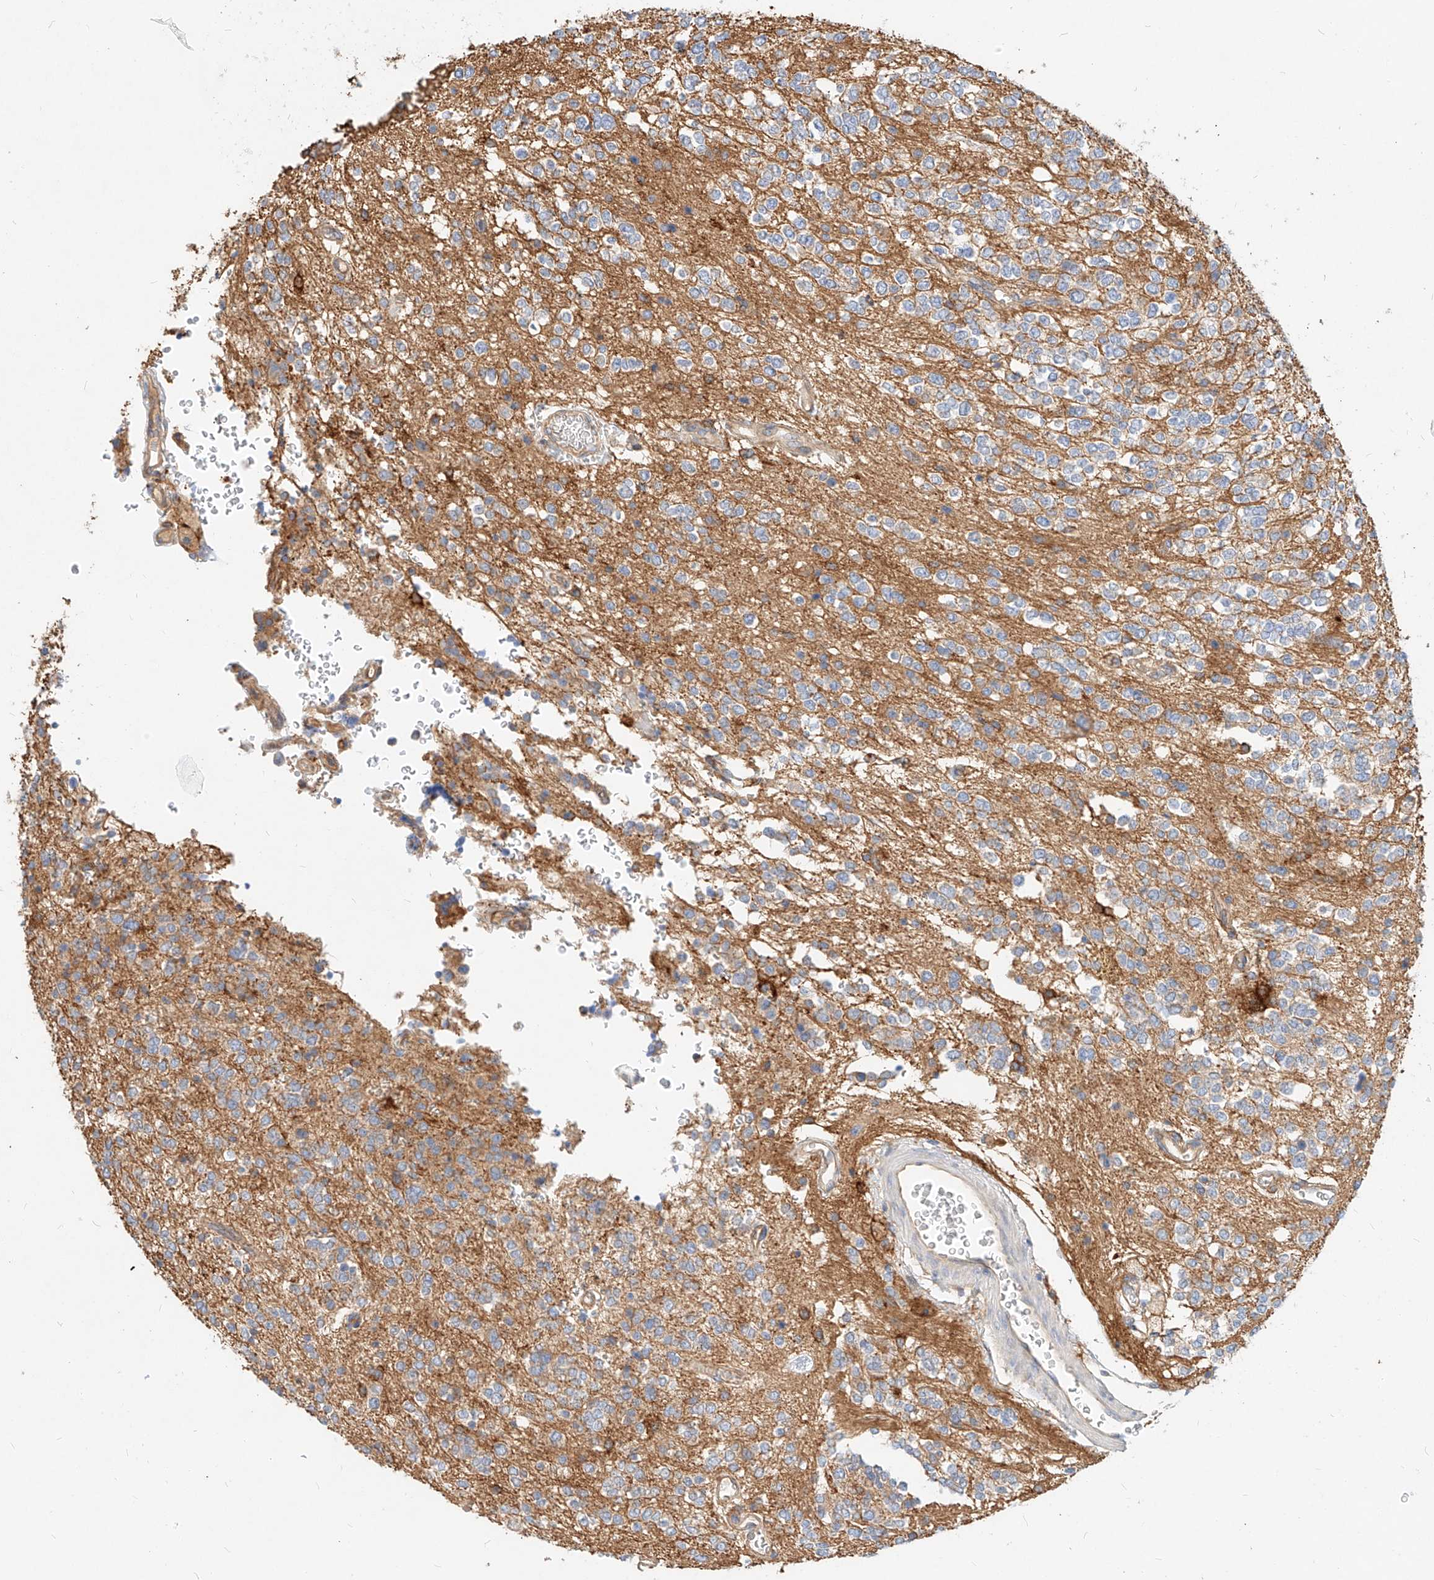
{"staining": {"intensity": "negative", "quantity": "none", "location": "none"}, "tissue": "glioma", "cell_type": "Tumor cells", "image_type": "cancer", "snomed": [{"axis": "morphology", "description": "Glioma, malignant, High grade"}, {"axis": "topography", "description": "Brain"}], "caption": "A high-resolution histopathology image shows IHC staining of malignant high-grade glioma, which shows no significant positivity in tumor cells.", "gene": "NFAM1", "patient": {"sex": "male", "age": 34}}